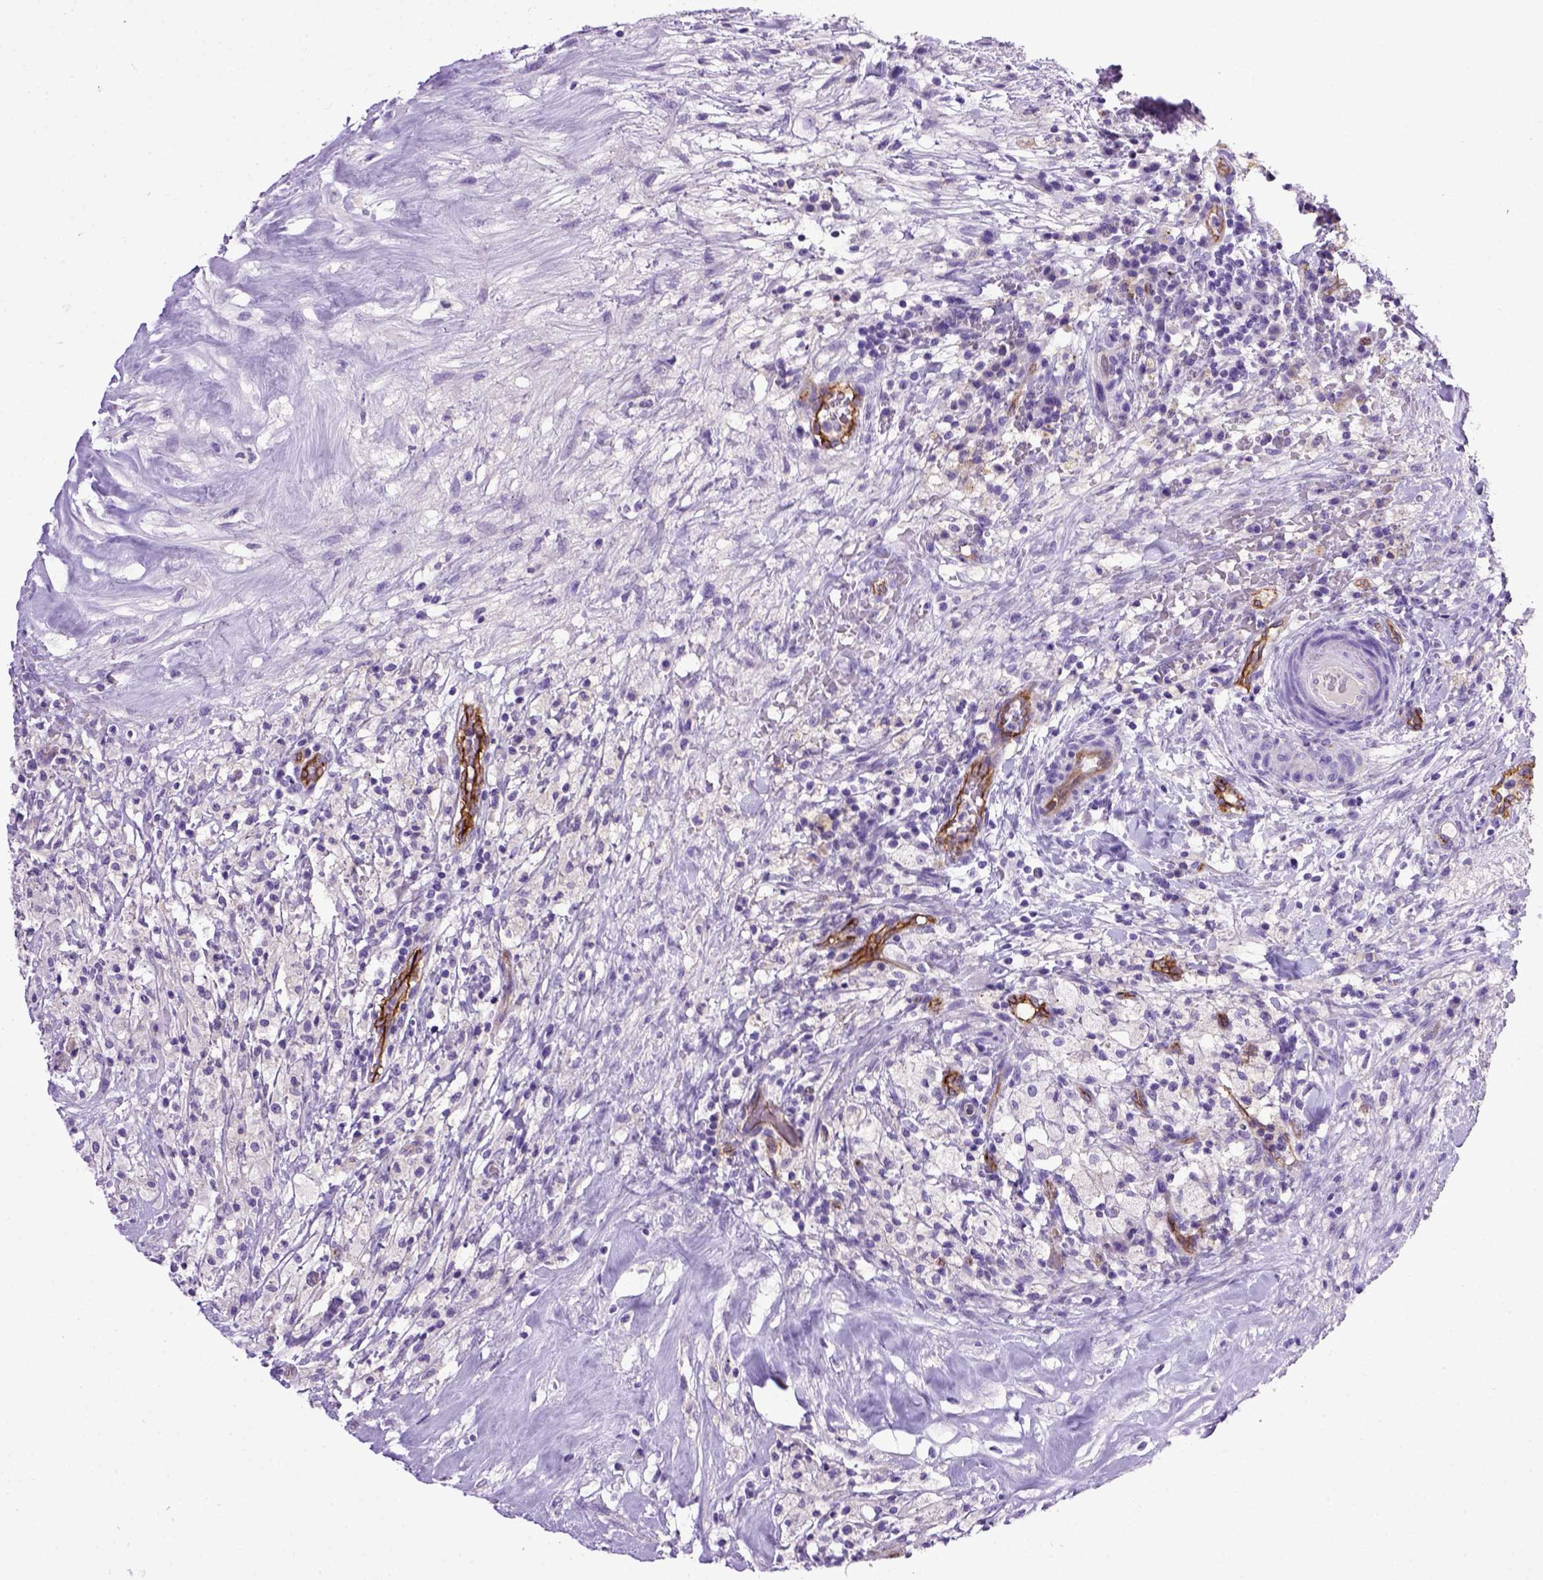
{"staining": {"intensity": "negative", "quantity": "none", "location": "none"}, "tissue": "testis cancer", "cell_type": "Tumor cells", "image_type": "cancer", "snomed": [{"axis": "morphology", "description": "Necrosis, NOS"}, {"axis": "morphology", "description": "Carcinoma, Embryonal, NOS"}, {"axis": "topography", "description": "Testis"}], "caption": "Micrograph shows no protein expression in tumor cells of testis cancer (embryonal carcinoma) tissue. (DAB (3,3'-diaminobenzidine) immunohistochemistry (IHC) with hematoxylin counter stain).", "gene": "ENG", "patient": {"sex": "male", "age": 19}}